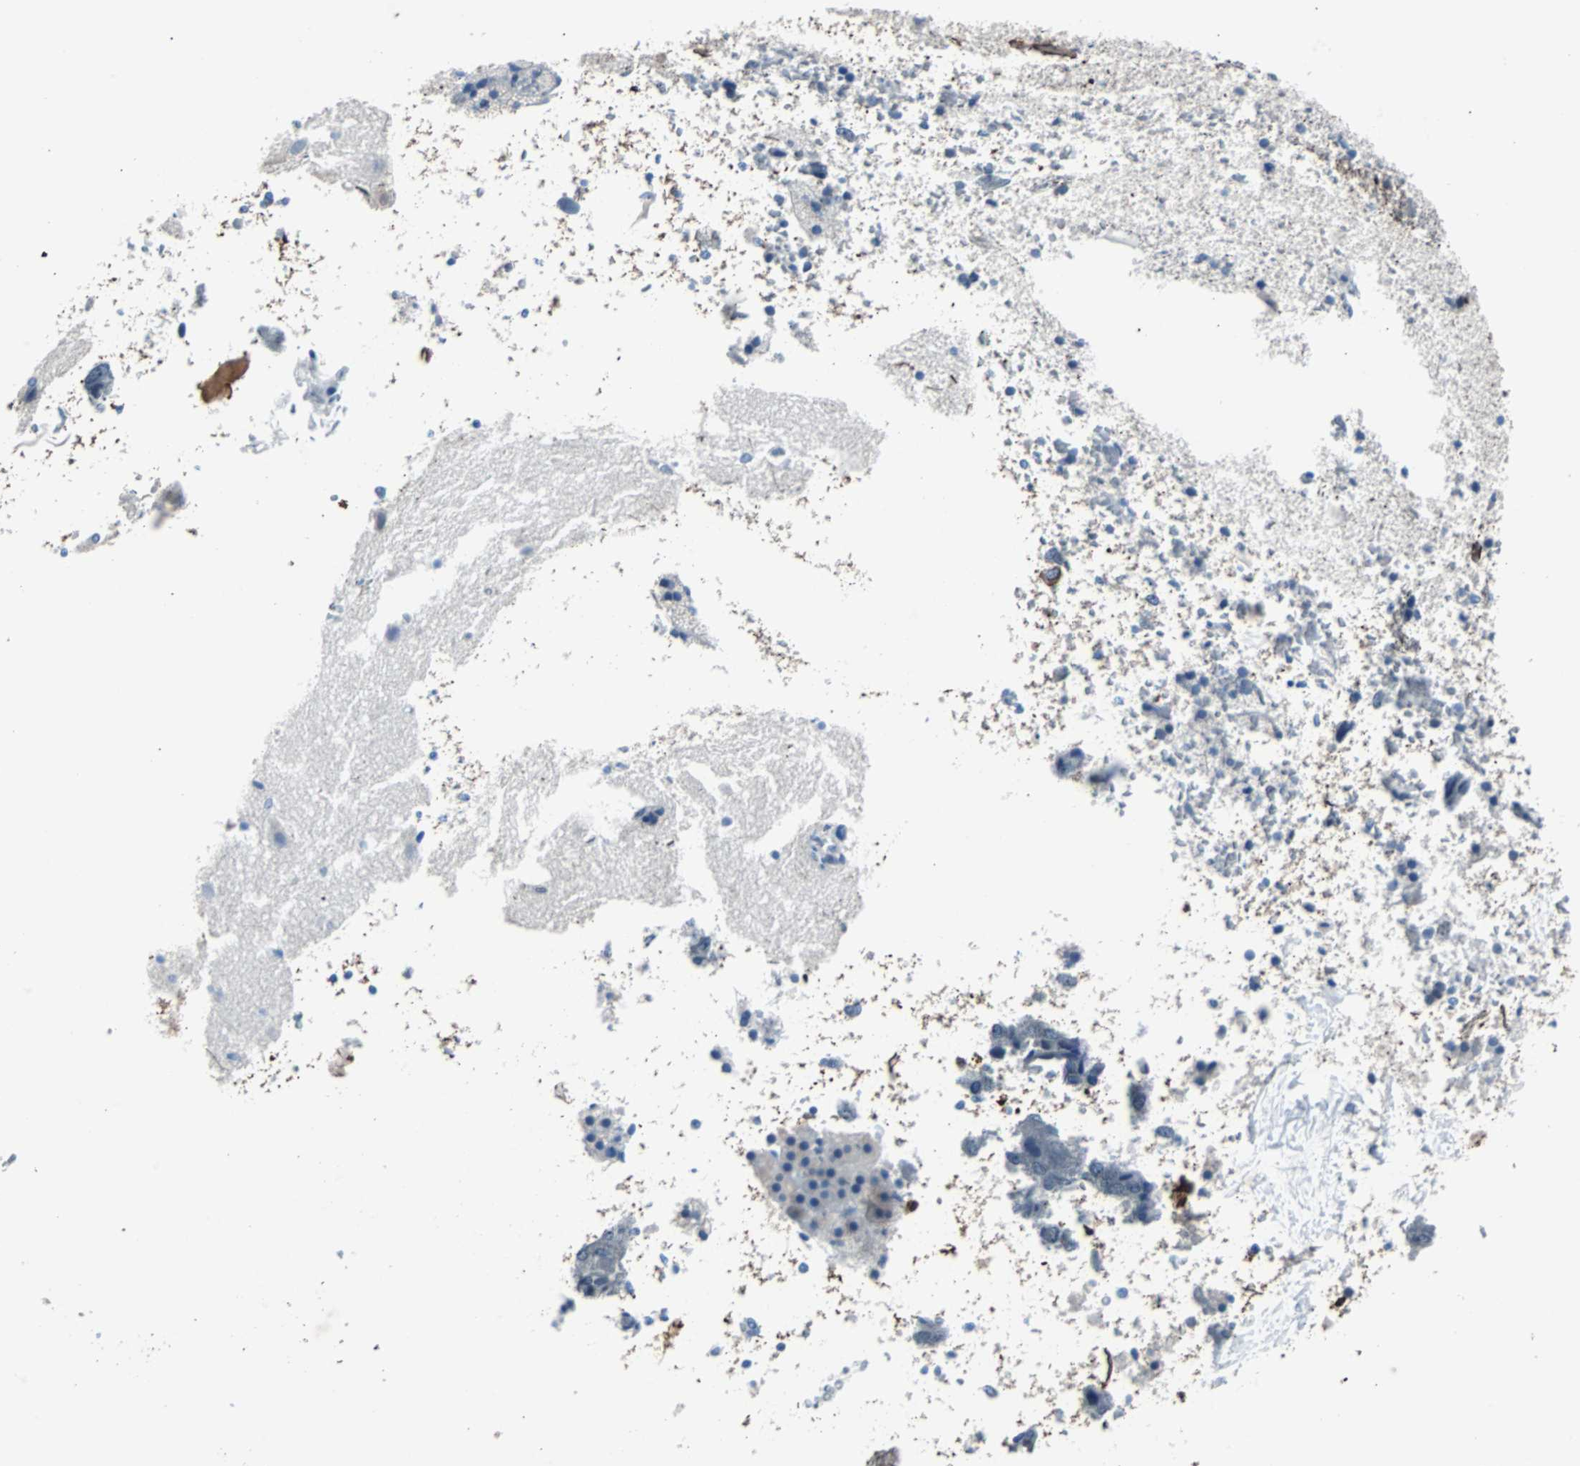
{"staining": {"intensity": "negative", "quantity": "none", "location": "none"}, "tissue": "cerebral cortex", "cell_type": "Endothelial cells", "image_type": "normal", "snomed": [{"axis": "morphology", "description": "Normal tissue, NOS"}, {"axis": "topography", "description": "Cerebral cortex"}], "caption": "Endothelial cells show no significant positivity in unremarkable cerebral cortex. Nuclei are stained in blue.", "gene": "KRT7", "patient": {"sex": "male", "age": 62}}